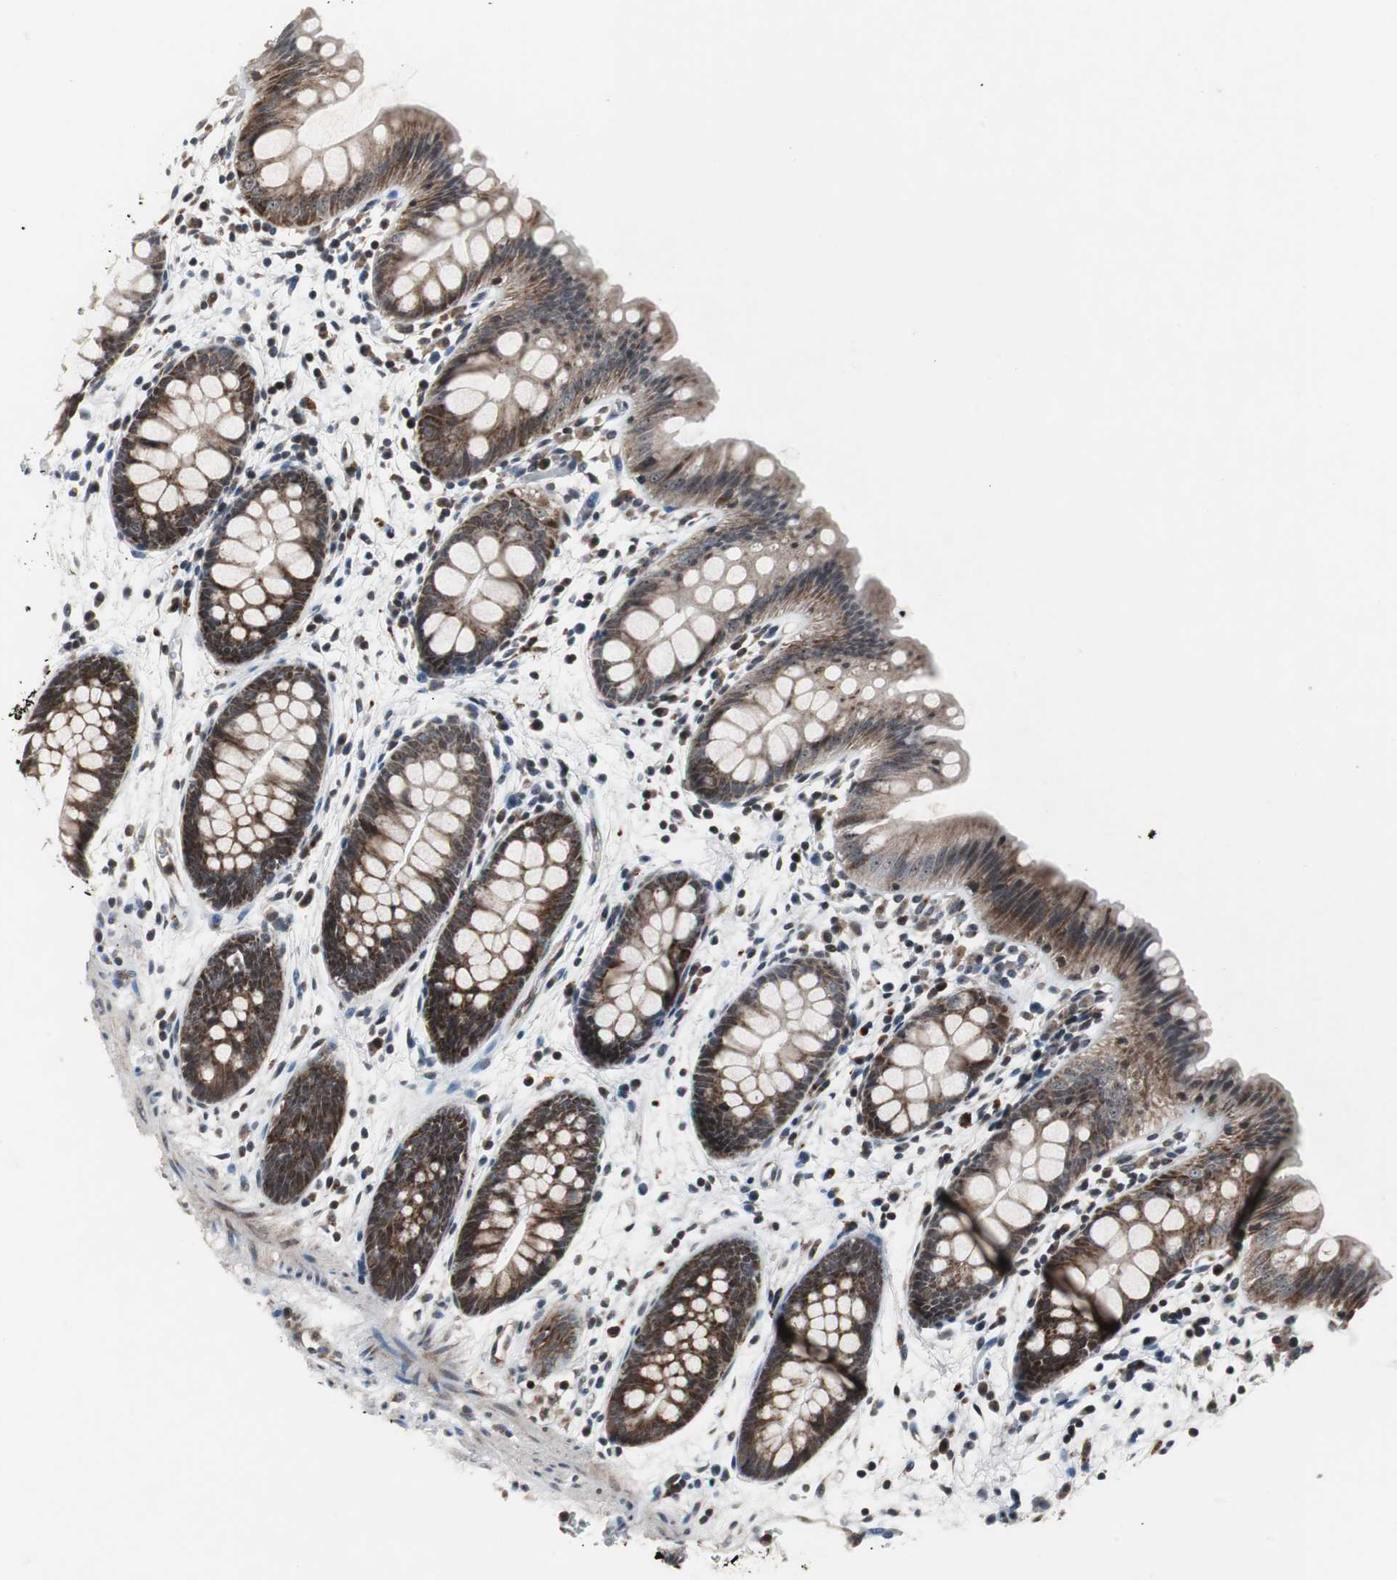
{"staining": {"intensity": "weak", "quantity": "25%-75%", "location": "cytoplasmic/membranous"}, "tissue": "colon", "cell_type": "Endothelial cells", "image_type": "normal", "snomed": [{"axis": "morphology", "description": "Normal tissue, NOS"}, {"axis": "topography", "description": "Smooth muscle"}, {"axis": "topography", "description": "Colon"}], "caption": "Immunohistochemical staining of normal colon demonstrates 25%-75% levels of weak cytoplasmic/membranous protein staining in about 25%-75% of endothelial cells. Ihc stains the protein of interest in brown and the nuclei are stained blue.", "gene": "MRPL40", "patient": {"sex": "male", "age": 67}}